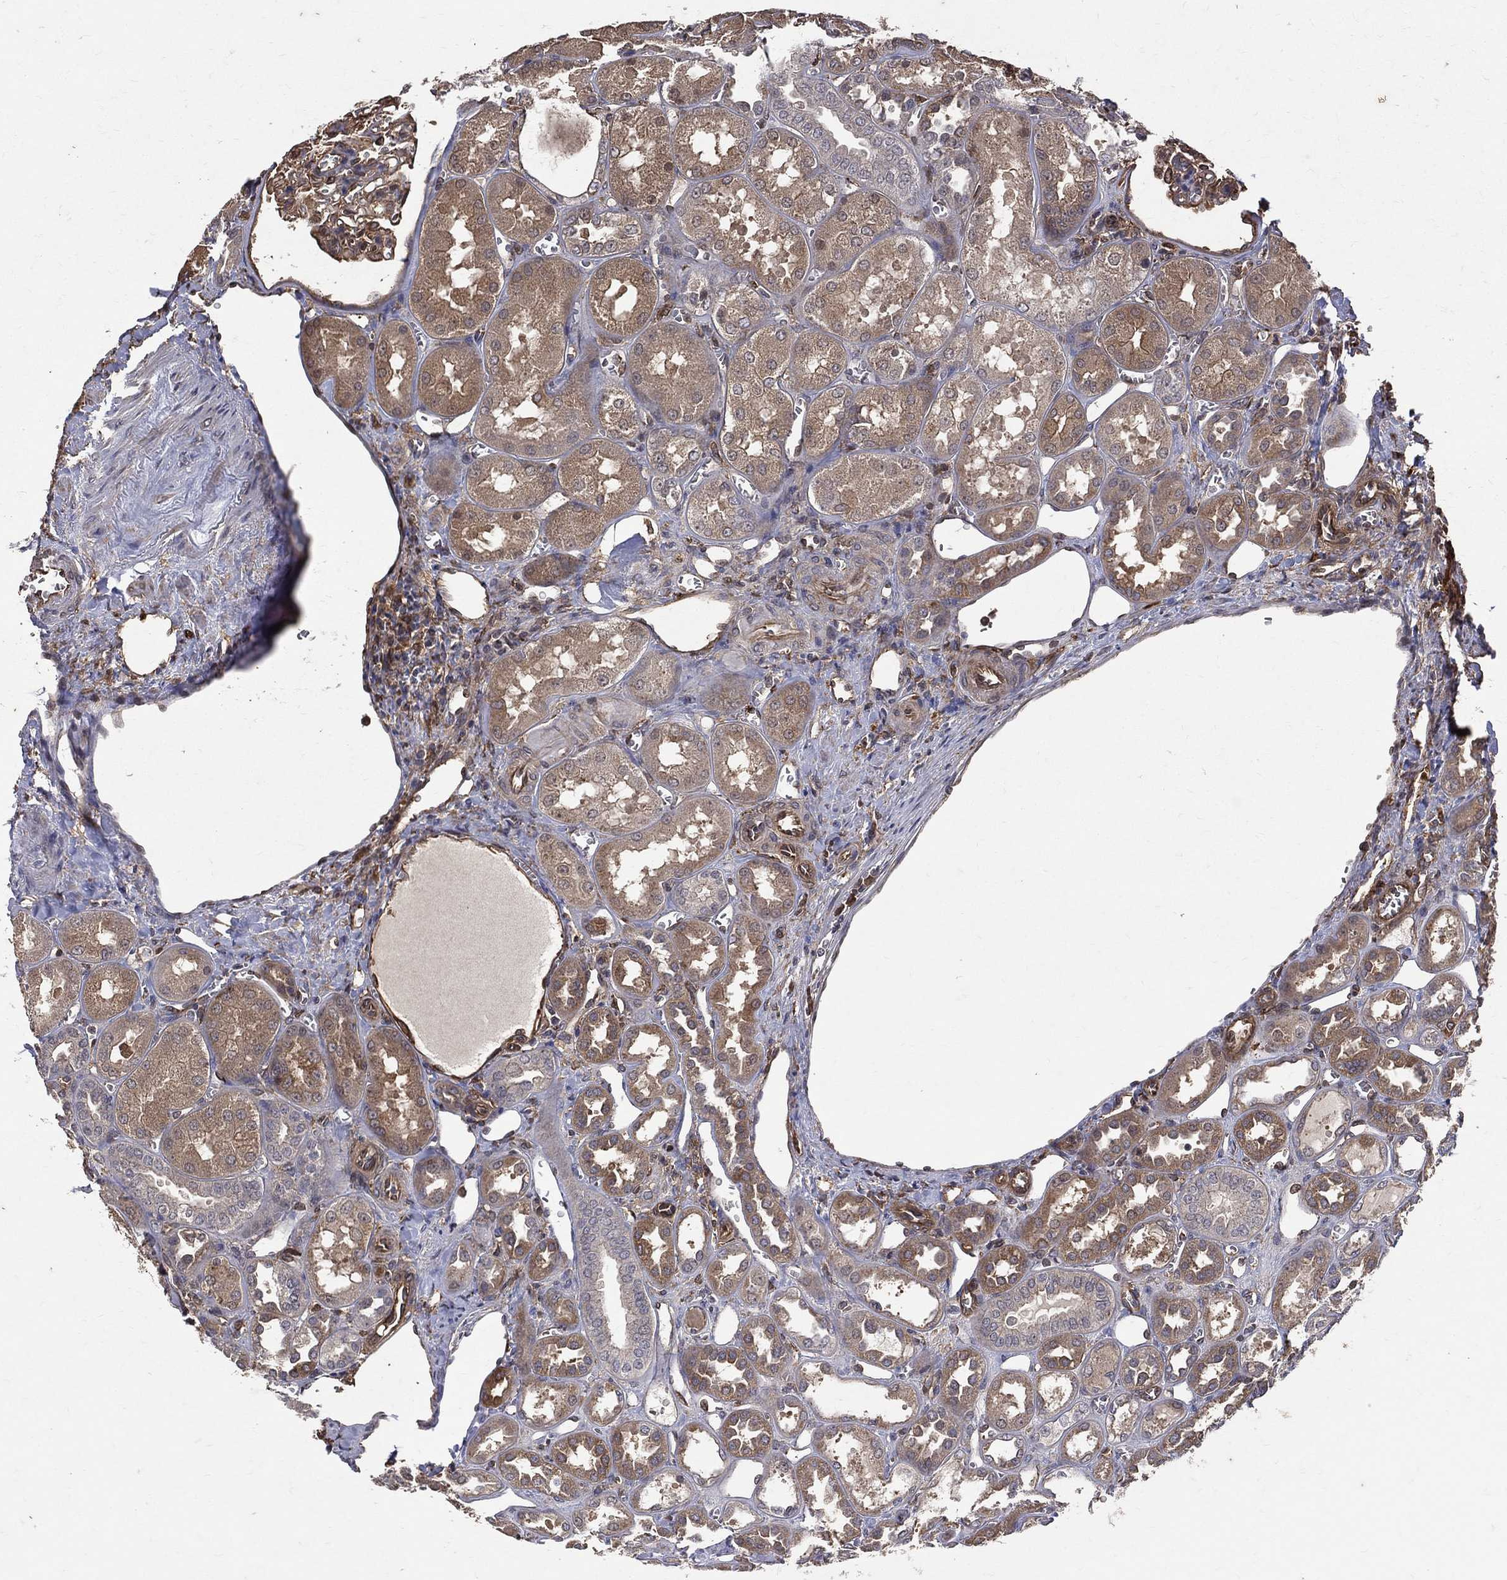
{"staining": {"intensity": "moderate", "quantity": "<25%", "location": "cytoplasmic/membranous"}, "tissue": "kidney", "cell_type": "Cells in glomeruli", "image_type": "normal", "snomed": [{"axis": "morphology", "description": "Normal tissue, NOS"}, {"axis": "topography", "description": "Kidney"}], "caption": "A histopathology image of human kidney stained for a protein reveals moderate cytoplasmic/membranous brown staining in cells in glomeruli. Using DAB (3,3'-diaminobenzidine) (brown) and hematoxylin (blue) stains, captured at high magnification using brightfield microscopy.", "gene": "DPYSL2", "patient": {"sex": "male", "age": 73}}